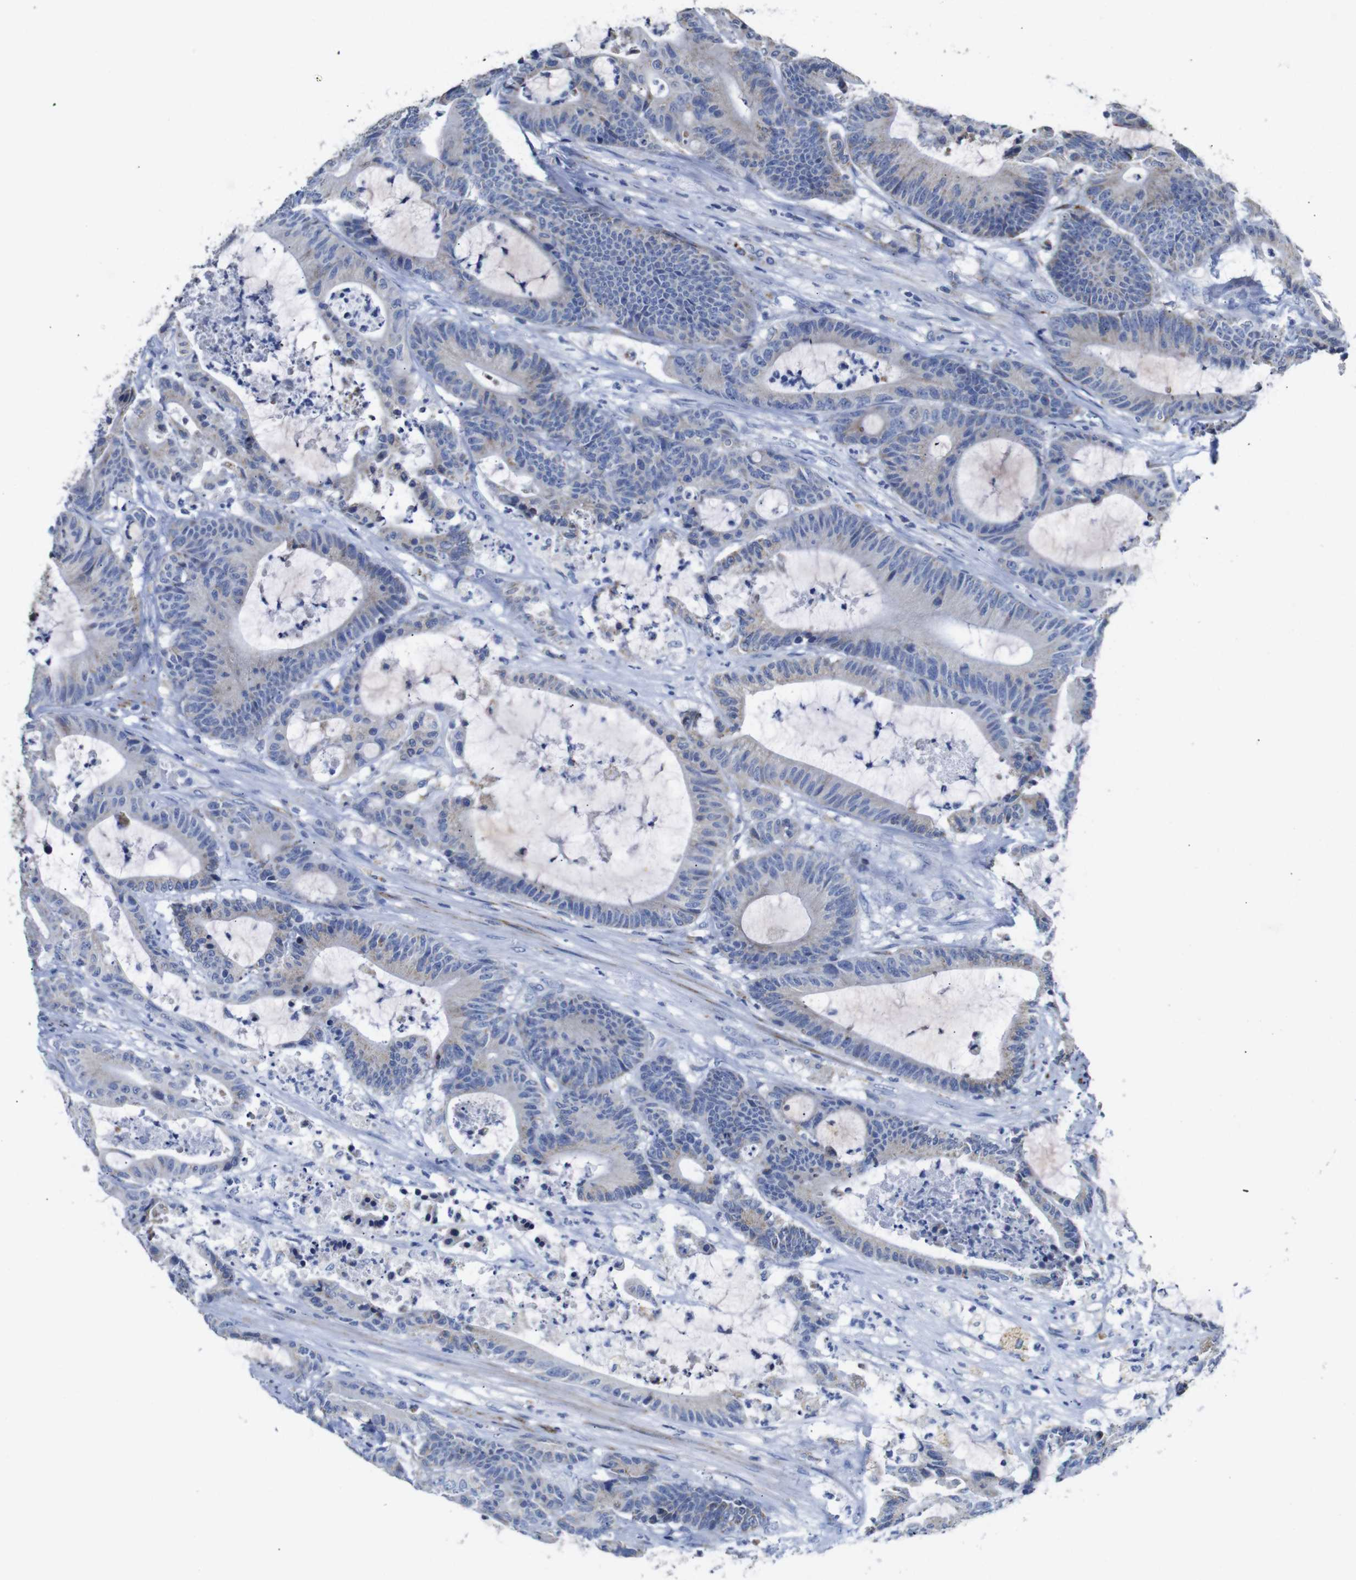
{"staining": {"intensity": "negative", "quantity": "none", "location": "none"}, "tissue": "colorectal cancer", "cell_type": "Tumor cells", "image_type": "cancer", "snomed": [{"axis": "morphology", "description": "Adenocarcinoma, NOS"}, {"axis": "topography", "description": "Colon"}], "caption": "High magnification brightfield microscopy of colorectal cancer stained with DAB (3,3'-diaminobenzidine) (brown) and counterstained with hematoxylin (blue): tumor cells show no significant positivity.", "gene": "MAOA", "patient": {"sex": "female", "age": 84}}